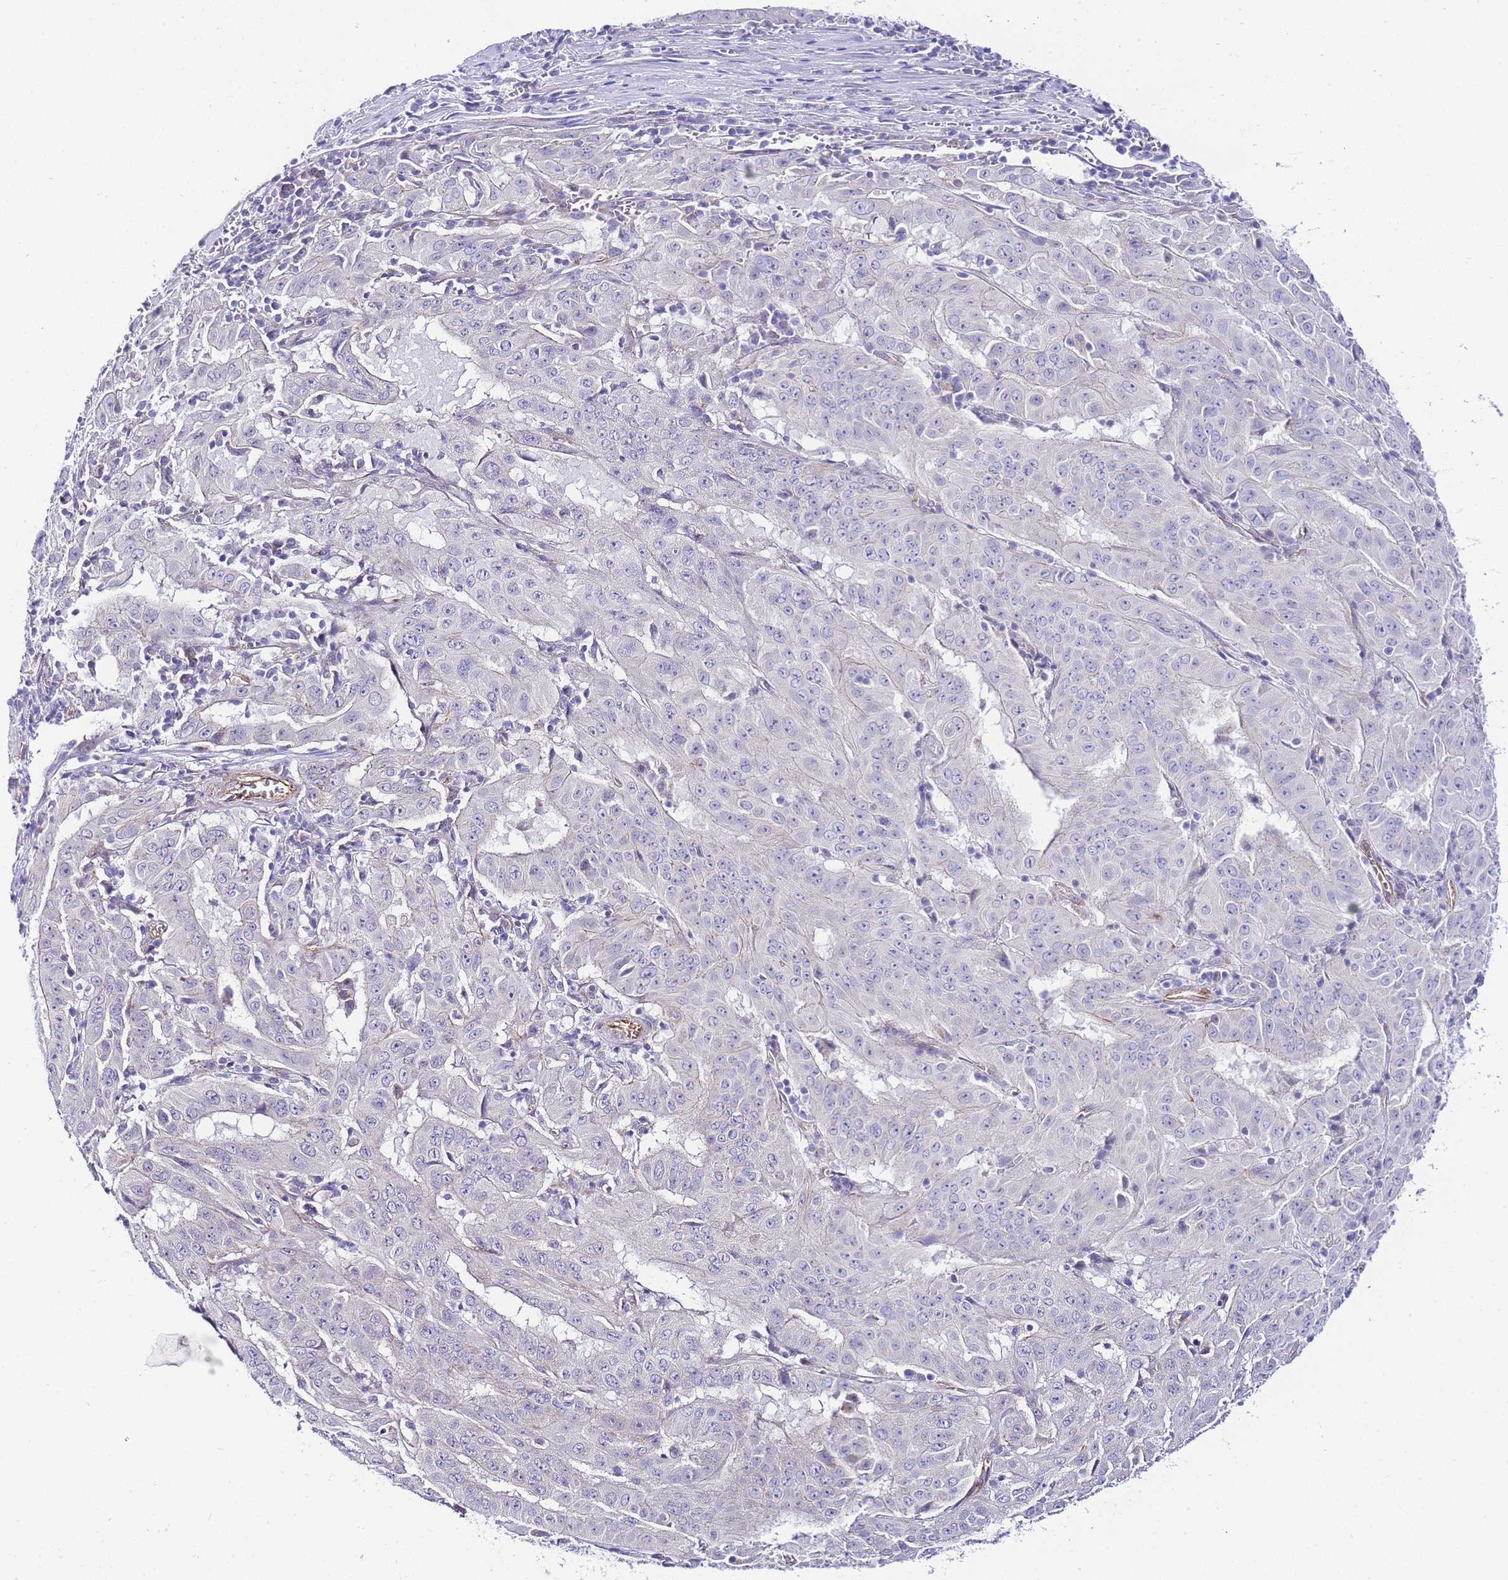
{"staining": {"intensity": "negative", "quantity": "none", "location": "none"}, "tissue": "pancreatic cancer", "cell_type": "Tumor cells", "image_type": "cancer", "snomed": [{"axis": "morphology", "description": "Adenocarcinoma, NOS"}, {"axis": "topography", "description": "Pancreas"}], "caption": "The micrograph exhibits no staining of tumor cells in adenocarcinoma (pancreatic).", "gene": "PDCD7", "patient": {"sex": "male", "age": 63}}